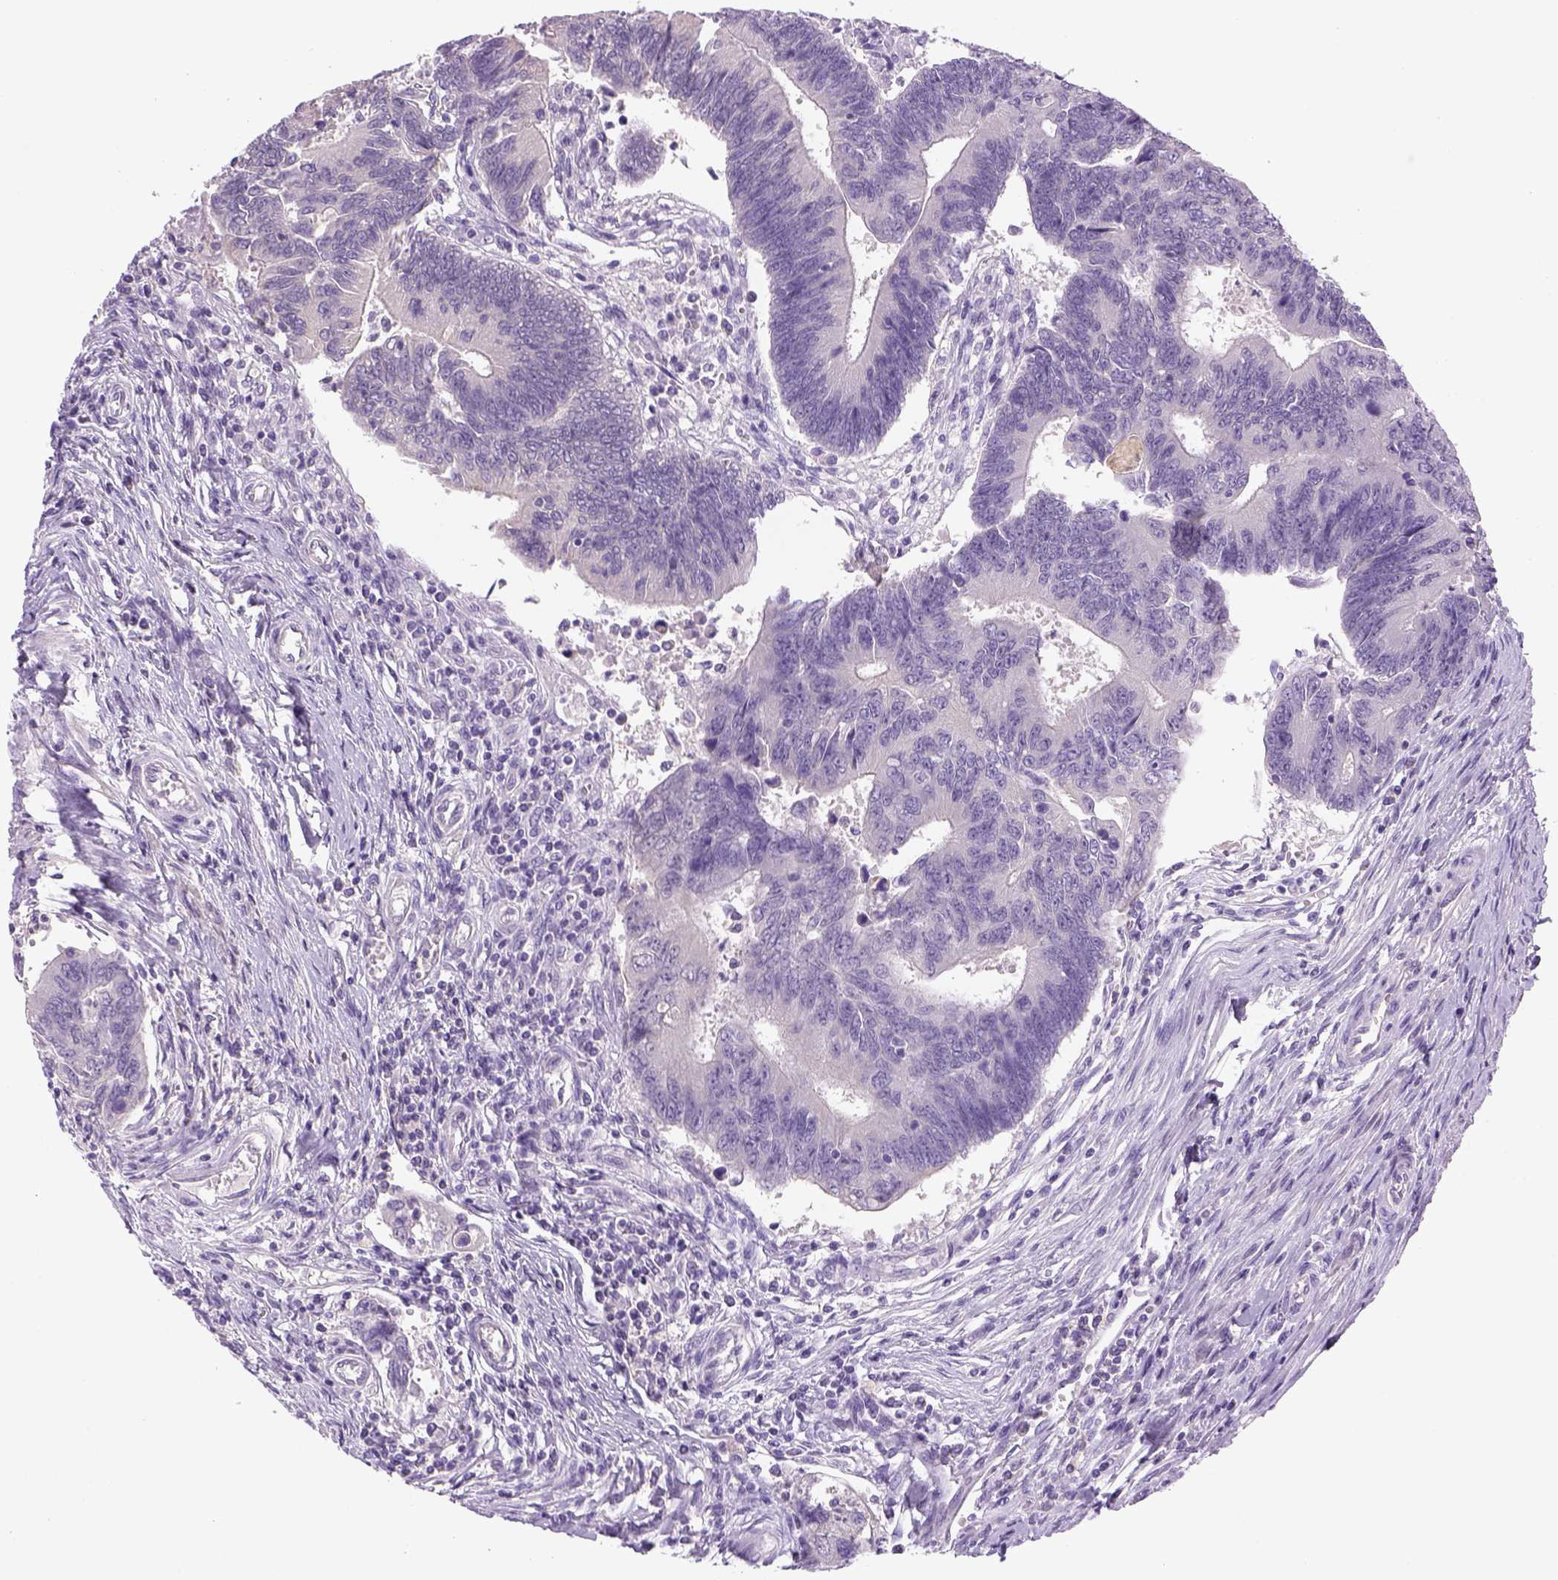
{"staining": {"intensity": "negative", "quantity": "none", "location": "none"}, "tissue": "colorectal cancer", "cell_type": "Tumor cells", "image_type": "cancer", "snomed": [{"axis": "morphology", "description": "Adenocarcinoma, NOS"}, {"axis": "topography", "description": "Colon"}], "caption": "This is an immunohistochemistry (IHC) histopathology image of human adenocarcinoma (colorectal). There is no expression in tumor cells.", "gene": "DBH", "patient": {"sex": "female", "age": 67}}